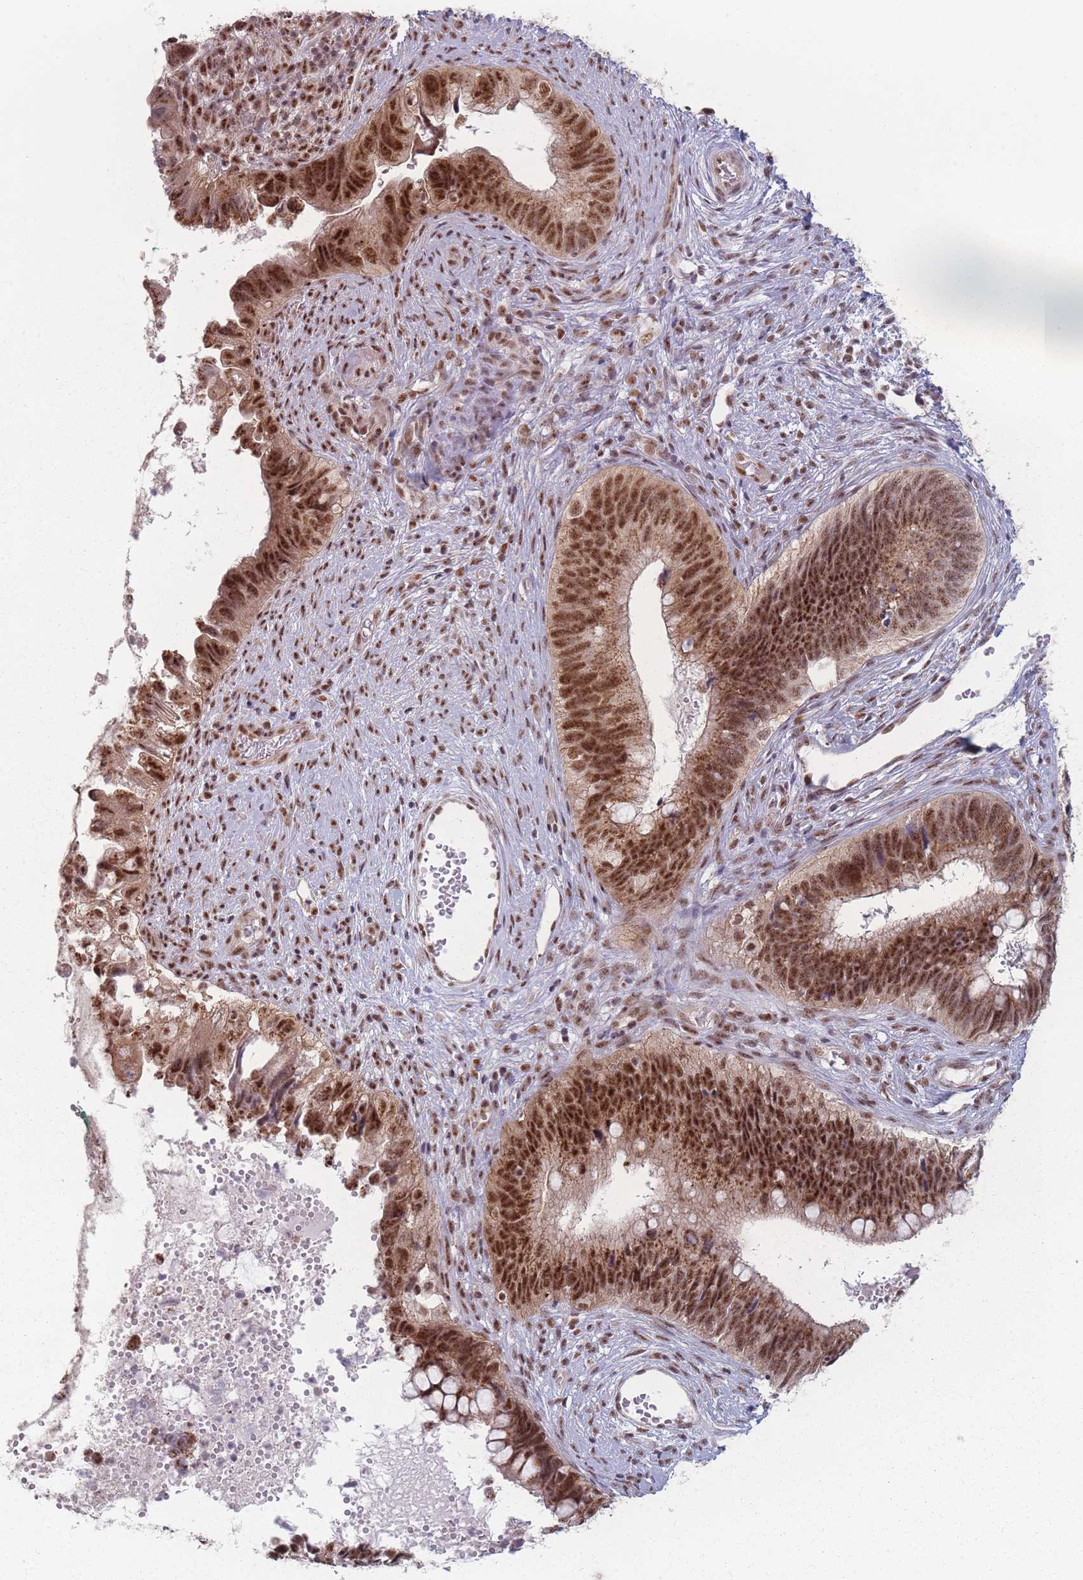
{"staining": {"intensity": "moderate", "quantity": ">75%", "location": "nuclear"}, "tissue": "cervical cancer", "cell_type": "Tumor cells", "image_type": "cancer", "snomed": [{"axis": "morphology", "description": "Adenocarcinoma, NOS"}, {"axis": "topography", "description": "Cervix"}], "caption": "The immunohistochemical stain highlights moderate nuclear staining in tumor cells of adenocarcinoma (cervical) tissue.", "gene": "ZC3H14", "patient": {"sex": "female", "age": 42}}